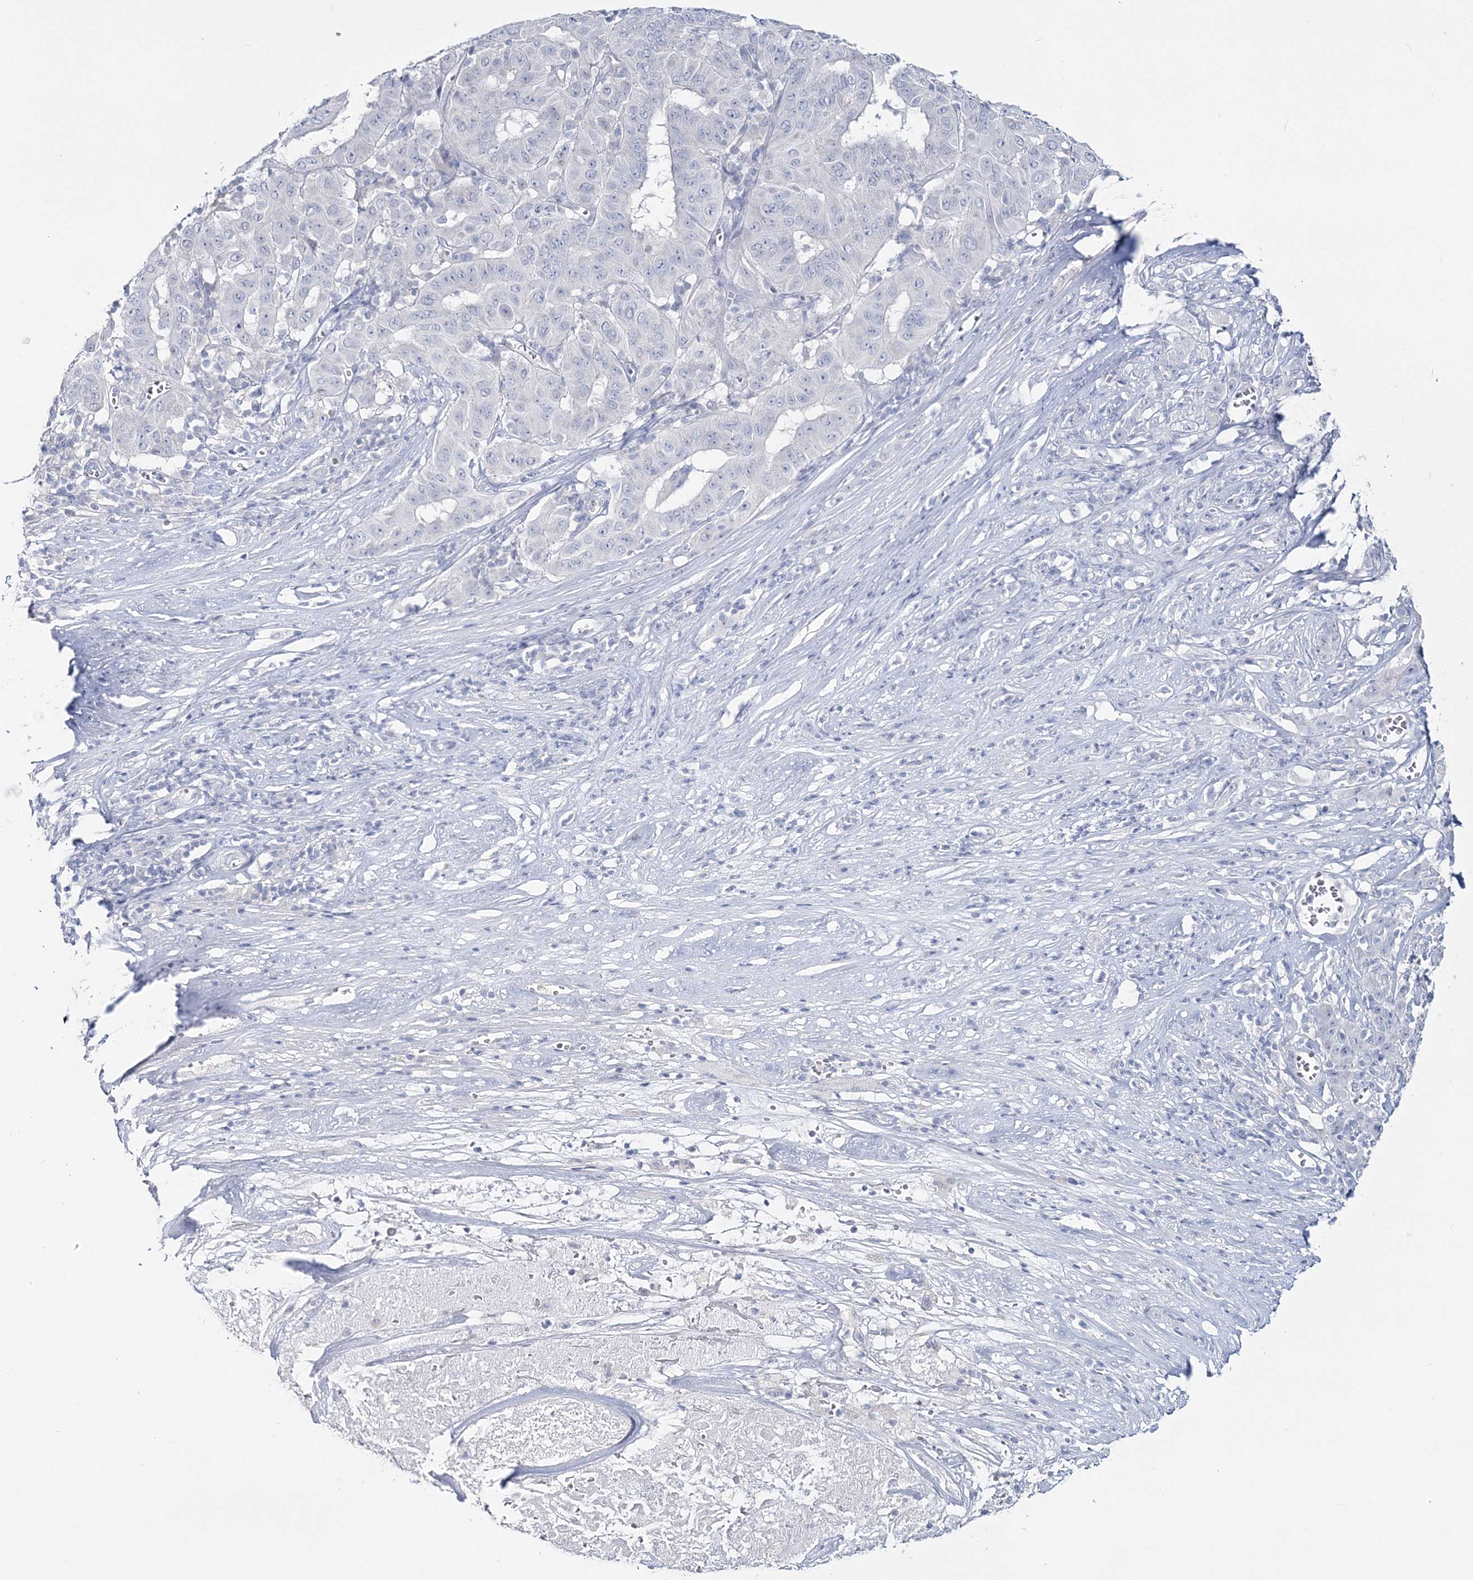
{"staining": {"intensity": "negative", "quantity": "none", "location": "none"}, "tissue": "pancreatic cancer", "cell_type": "Tumor cells", "image_type": "cancer", "snomed": [{"axis": "morphology", "description": "Adenocarcinoma, NOS"}, {"axis": "topography", "description": "Pancreas"}], "caption": "Tumor cells are negative for brown protein staining in pancreatic cancer (adenocarcinoma).", "gene": "CYP3A4", "patient": {"sex": "male", "age": 63}}